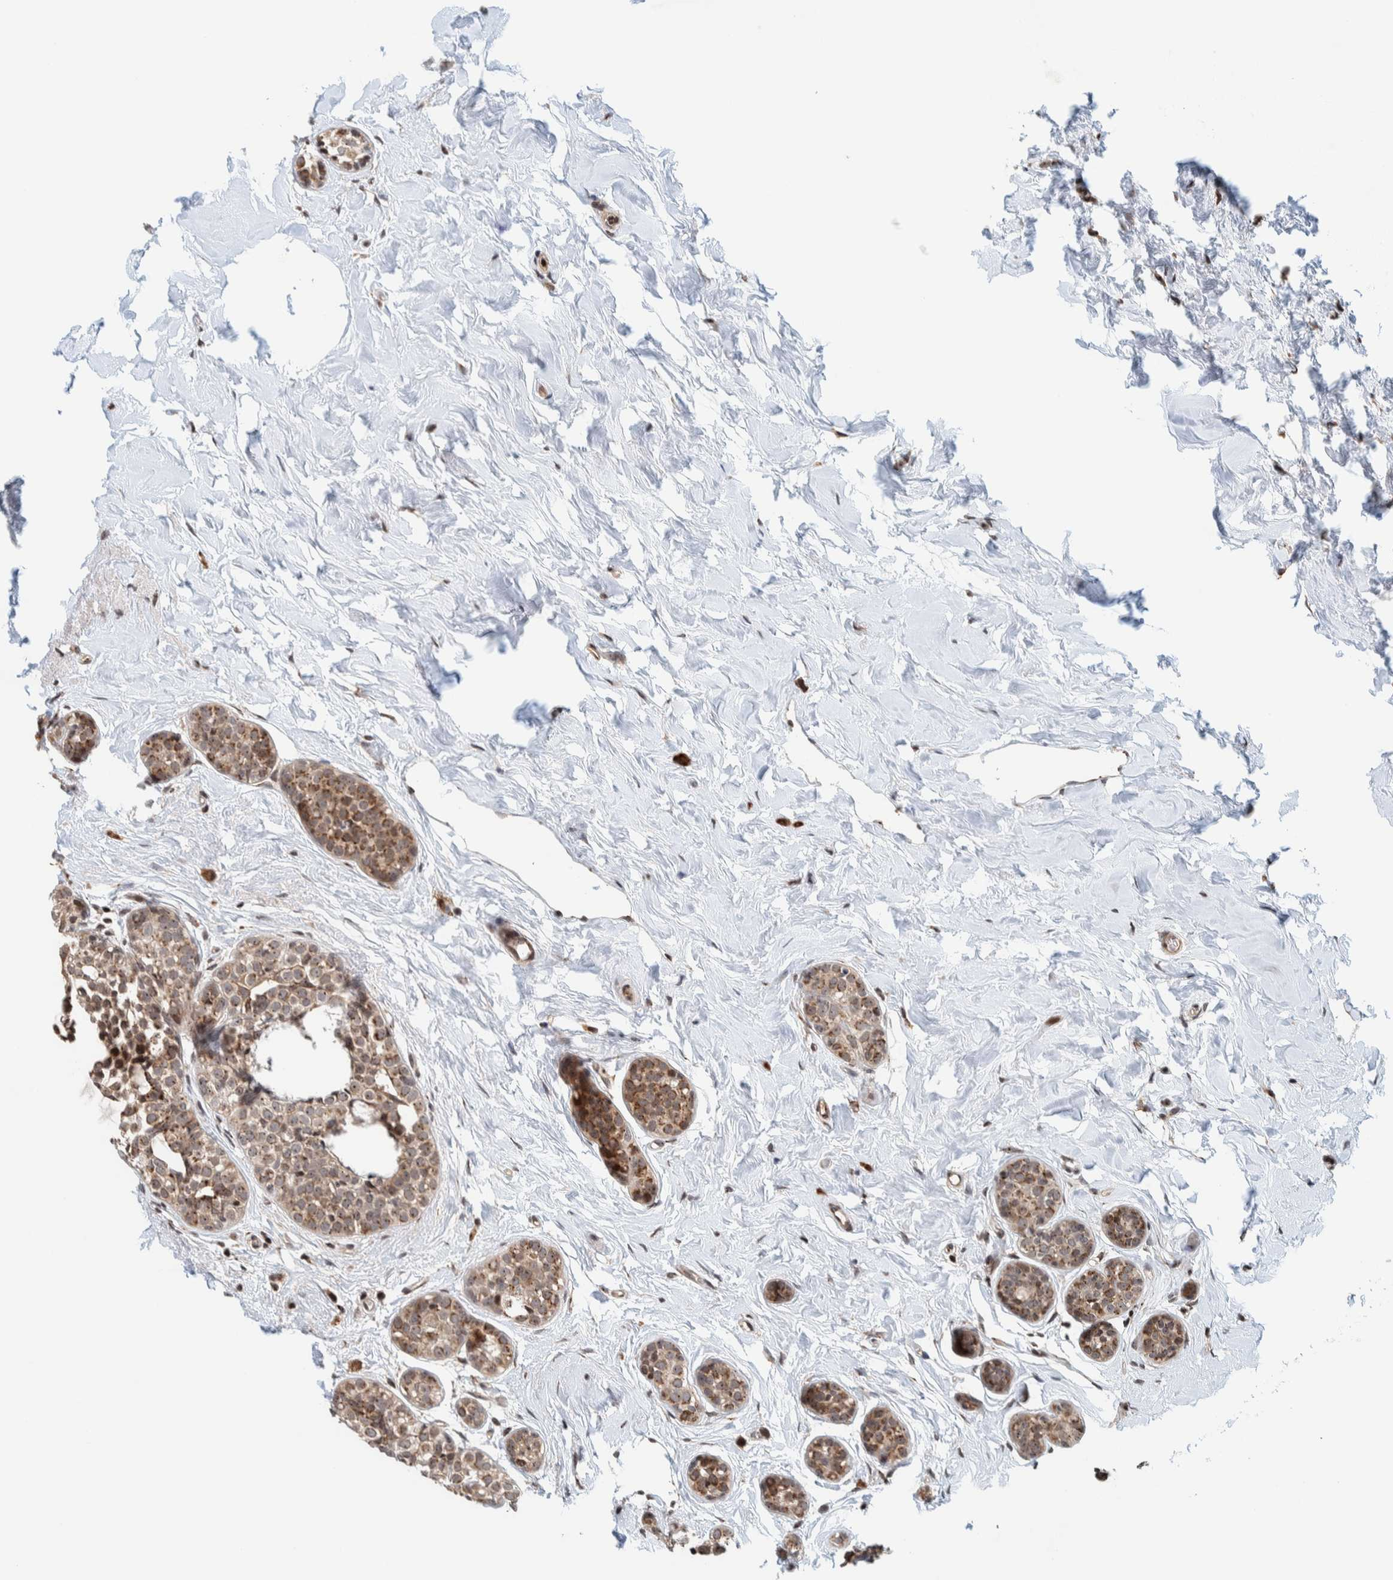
{"staining": {"intensity": "weak", "quantity": ">75%", "location": "cytoplasmic/membranous,nuclear"}, "tissue": "breast cancer", "cell_type": "Tumor cells", "image_type": "cancer", "snomed": [{"axis": "morphology", "description": "Duct carcinoma"}, {"axis": "topography", "description": "Breast"}], "caption": "A micrograph showing weak cytoplasmic/membranous and nuclear expression in about >75% of tumor cells in breast cancer, as visualized by brown immunohistochemical staining.", "gene": "CCDC182", "patient": {"sex": "female", "age": 55}}